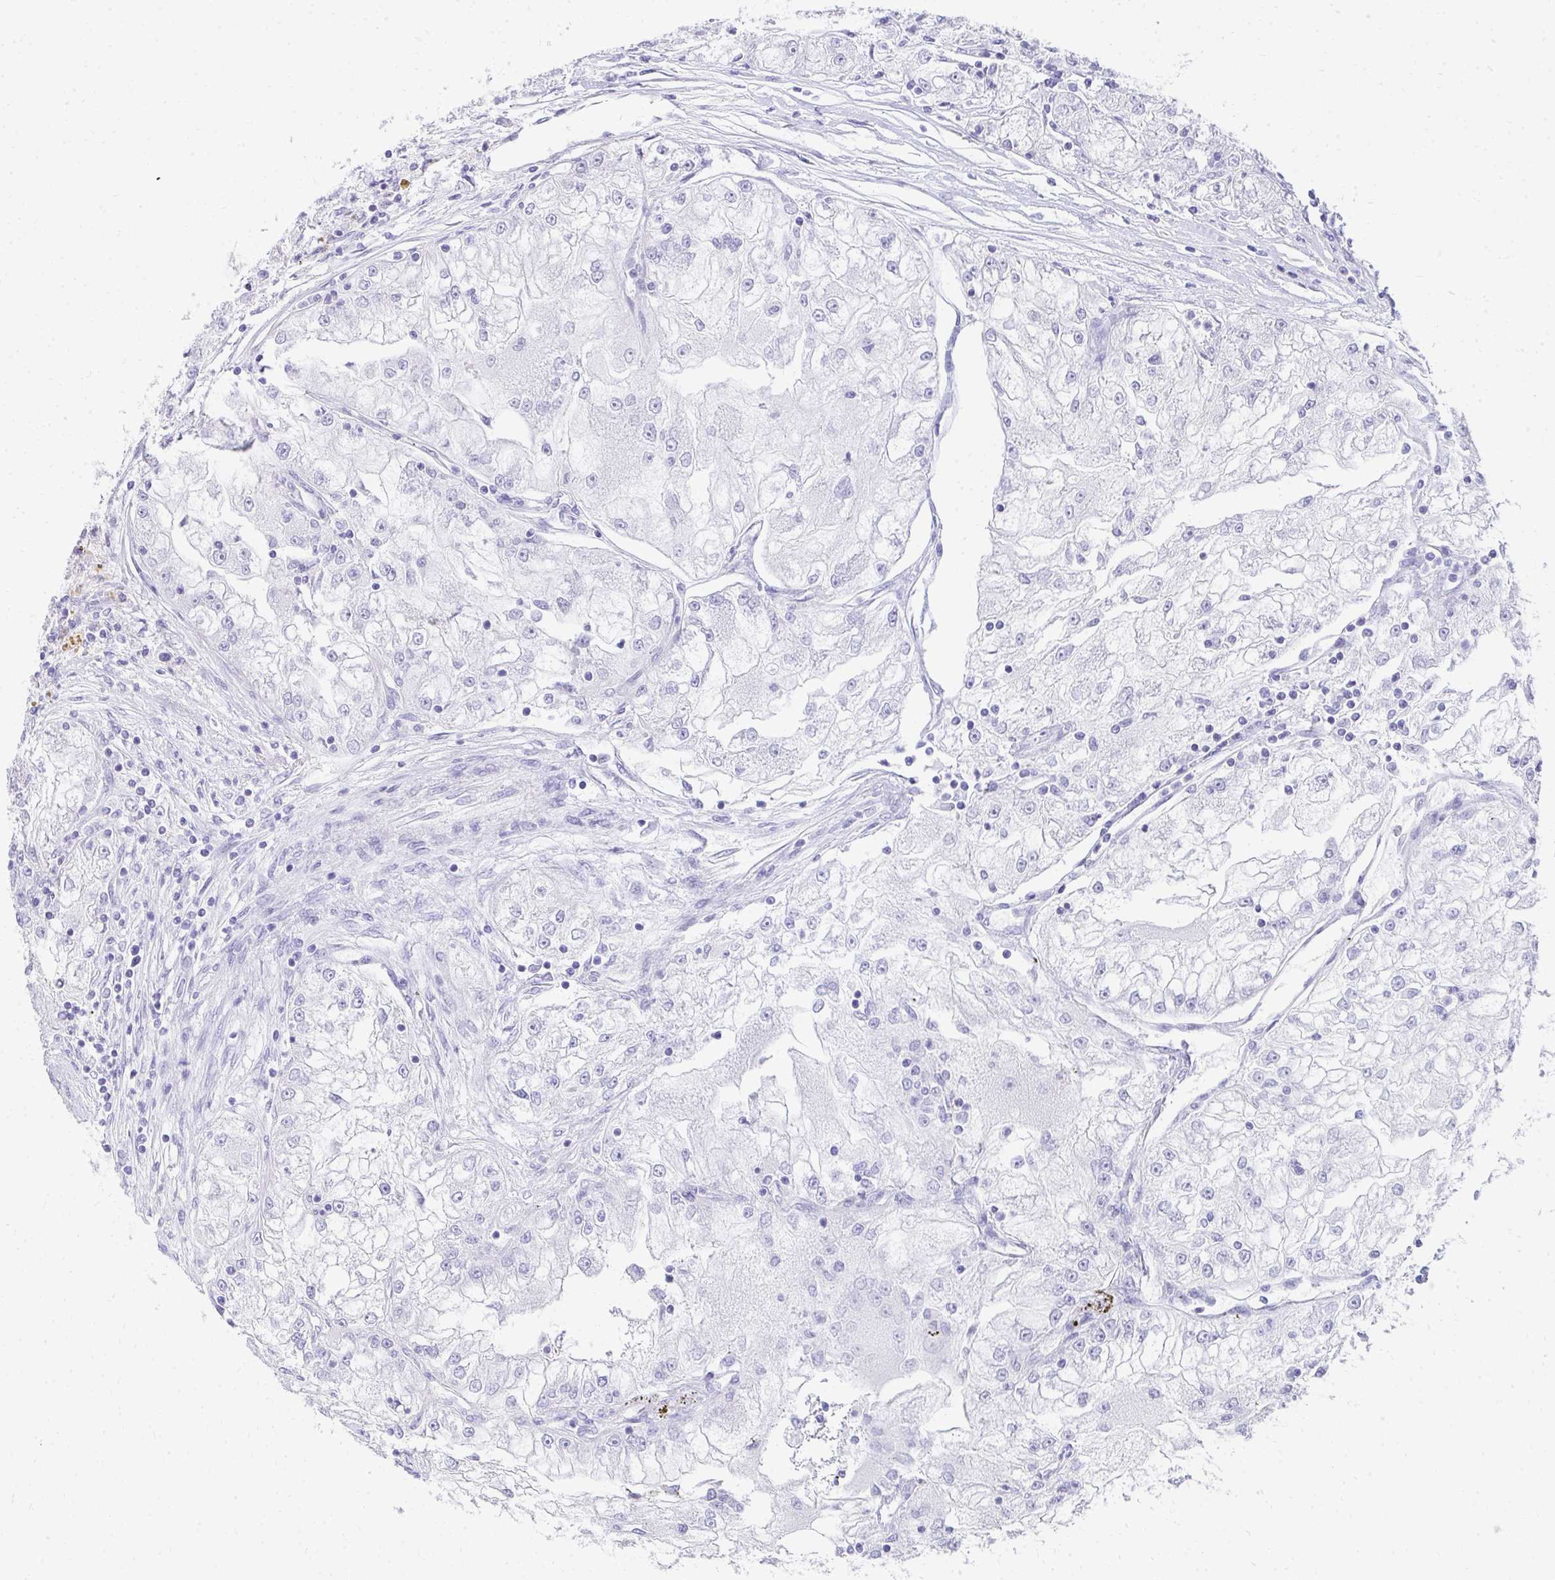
{"staining": {"intensity": "negative", "quantity": "none", "location": "none"}, "tissue": "renal cancer", "cell_type": "Tumor cells", "image_type": "cancer", "snomed": [{"axis": "morphology", "description": "Adenocarcinoma, NOS"}, {"axis": "topography", "description": "Kidney"}], "caption": "Adenocarcinoma (renal) was stained to show a protein in brown. There is no significant expression in tumor cells.", "gene": "SEC14L3", "patient": {"sex": "female", "age": 72}}